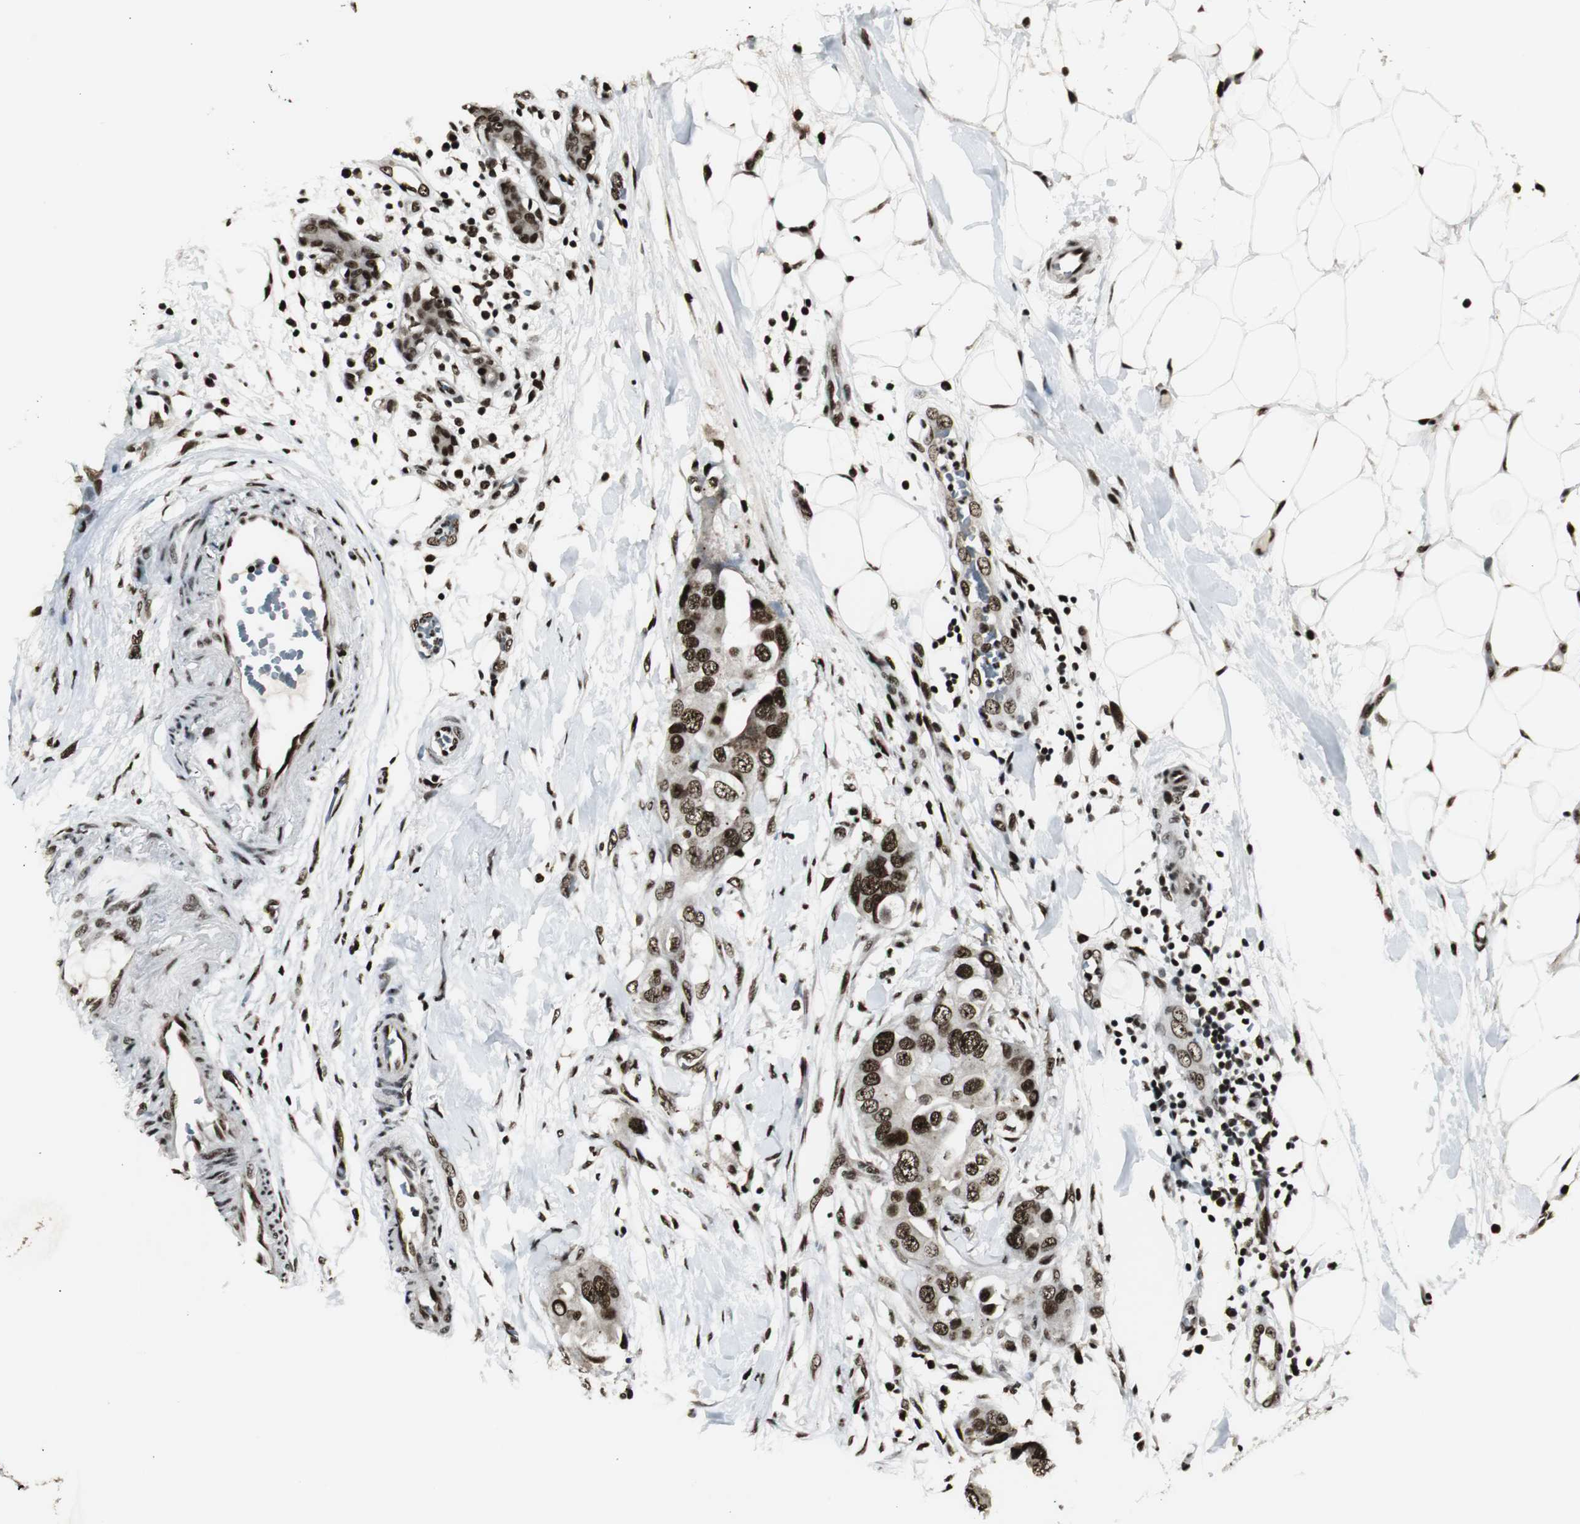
{"staining": {"intensity": "strong", "quantity": ">75%", "location": "nuclear"}, "tissue": "breast cancer", "cell_type": "Tumor cells", "image_type": "cancer", "snomed": [{"axis": "morphology", "description": "Duct carcinoma"}, {"axis": "topography", "description": "Breast"}], "caption": "Tumor cells exhibit high levels of strong nuclear expression in about >75% of cells in human intraductal carcinoma (breast).", "gene": "PARN", "patient": {"sex": "female", "age": 40}}